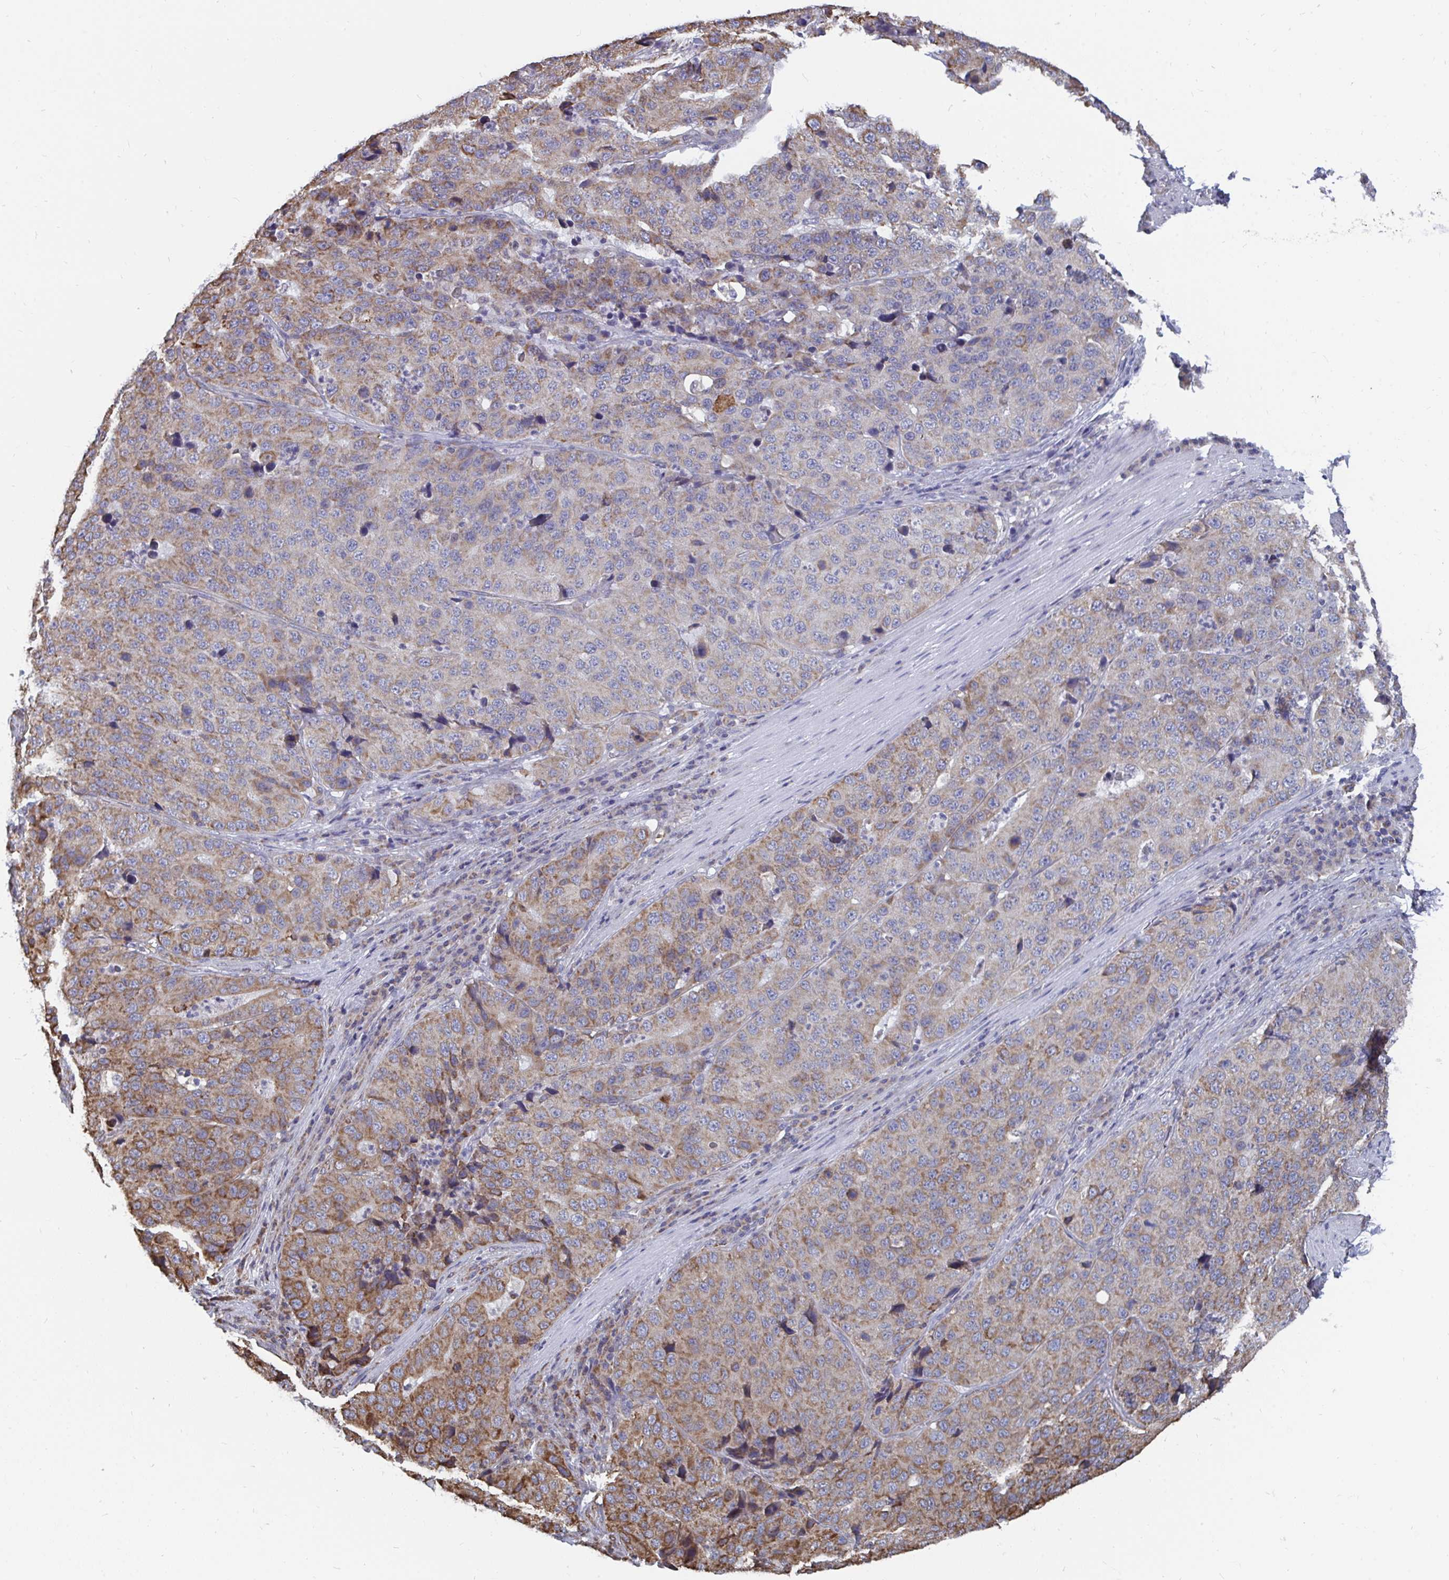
{"staining": {"intensity": "moderate", "quantity": ">75%", "location": "cytoplasmic/membranous"}, "tissue": "stomach cancer", "cell_type": "Tumor cells", "image_type": "cancer", "snomed": [{"axis": "morphology", "description": "Adenocarcinoma, NOS"}, {"axis": "topography", "description": "Stomach"}], "caption": "Moderate cytoplasmic/membranous expression for a protein is appreciated in about >75% of tumor cells of stomach adenocarcinoma using immunohistochemistry (IHC).", "gene": "ELAVL1", "patient": {"sex": "male", "age": 71}}